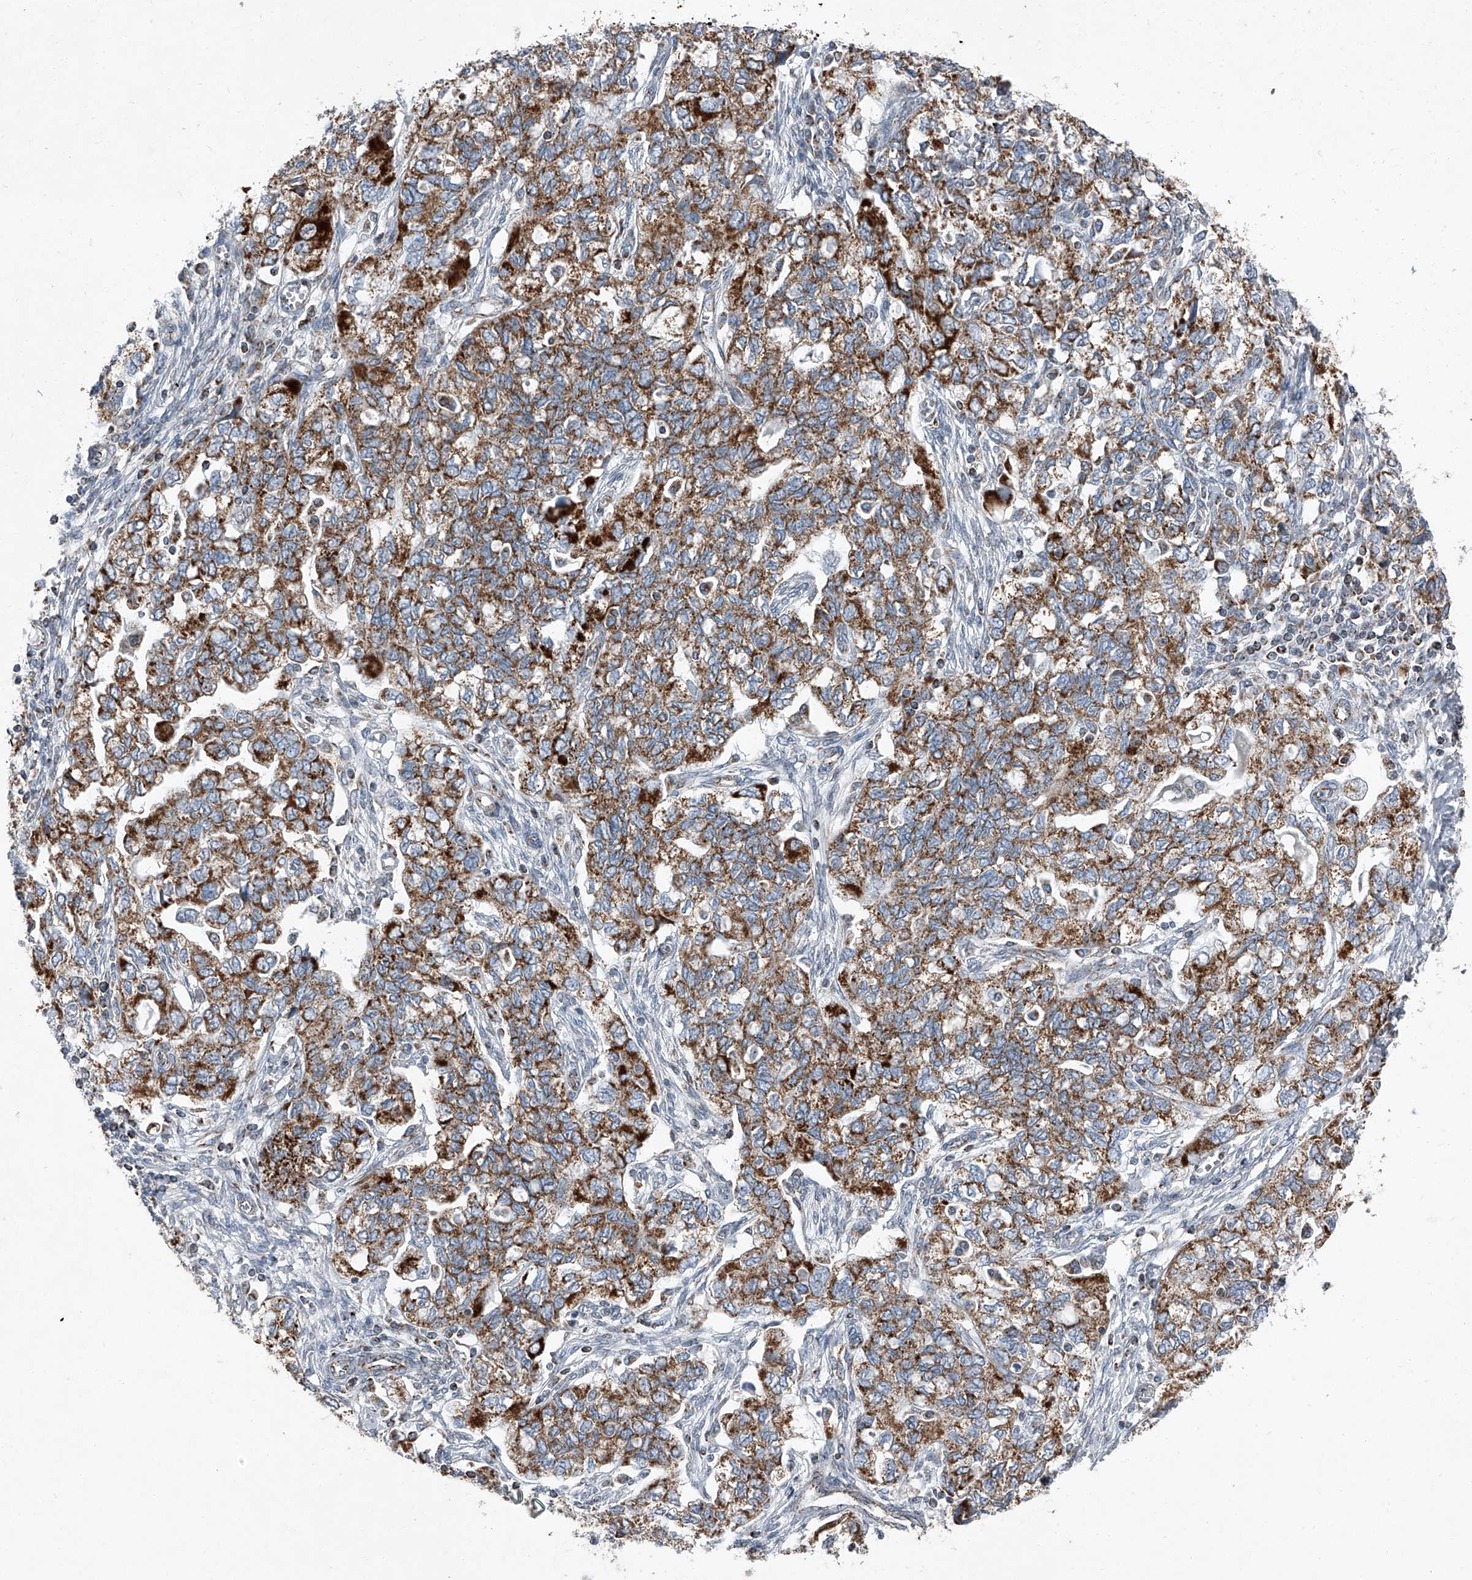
{"staining": {"intensity": "strong", "quantity": ">75%", "location": "cytoplasmic/membranous"}, "tissue": "ovarian cancer", "cell_type": "Tumor cells", "image_type": "cancer", "snomed": [{"axis": "morphology", "description": "Carcinoma, NOS"}, {"axis": "morphology", "description": "Cystadenocarcinoma, serous, NOS"}, {"axis": "topography", "description": "Ovary"}], "caption": "An image of human ovarian cancer stained for a protein exhibits strong cytoplasmic/membranous brown staining in tumor cells.", "gene": "CHRNA7", "patient": {"sex": "female", "age": 69}}